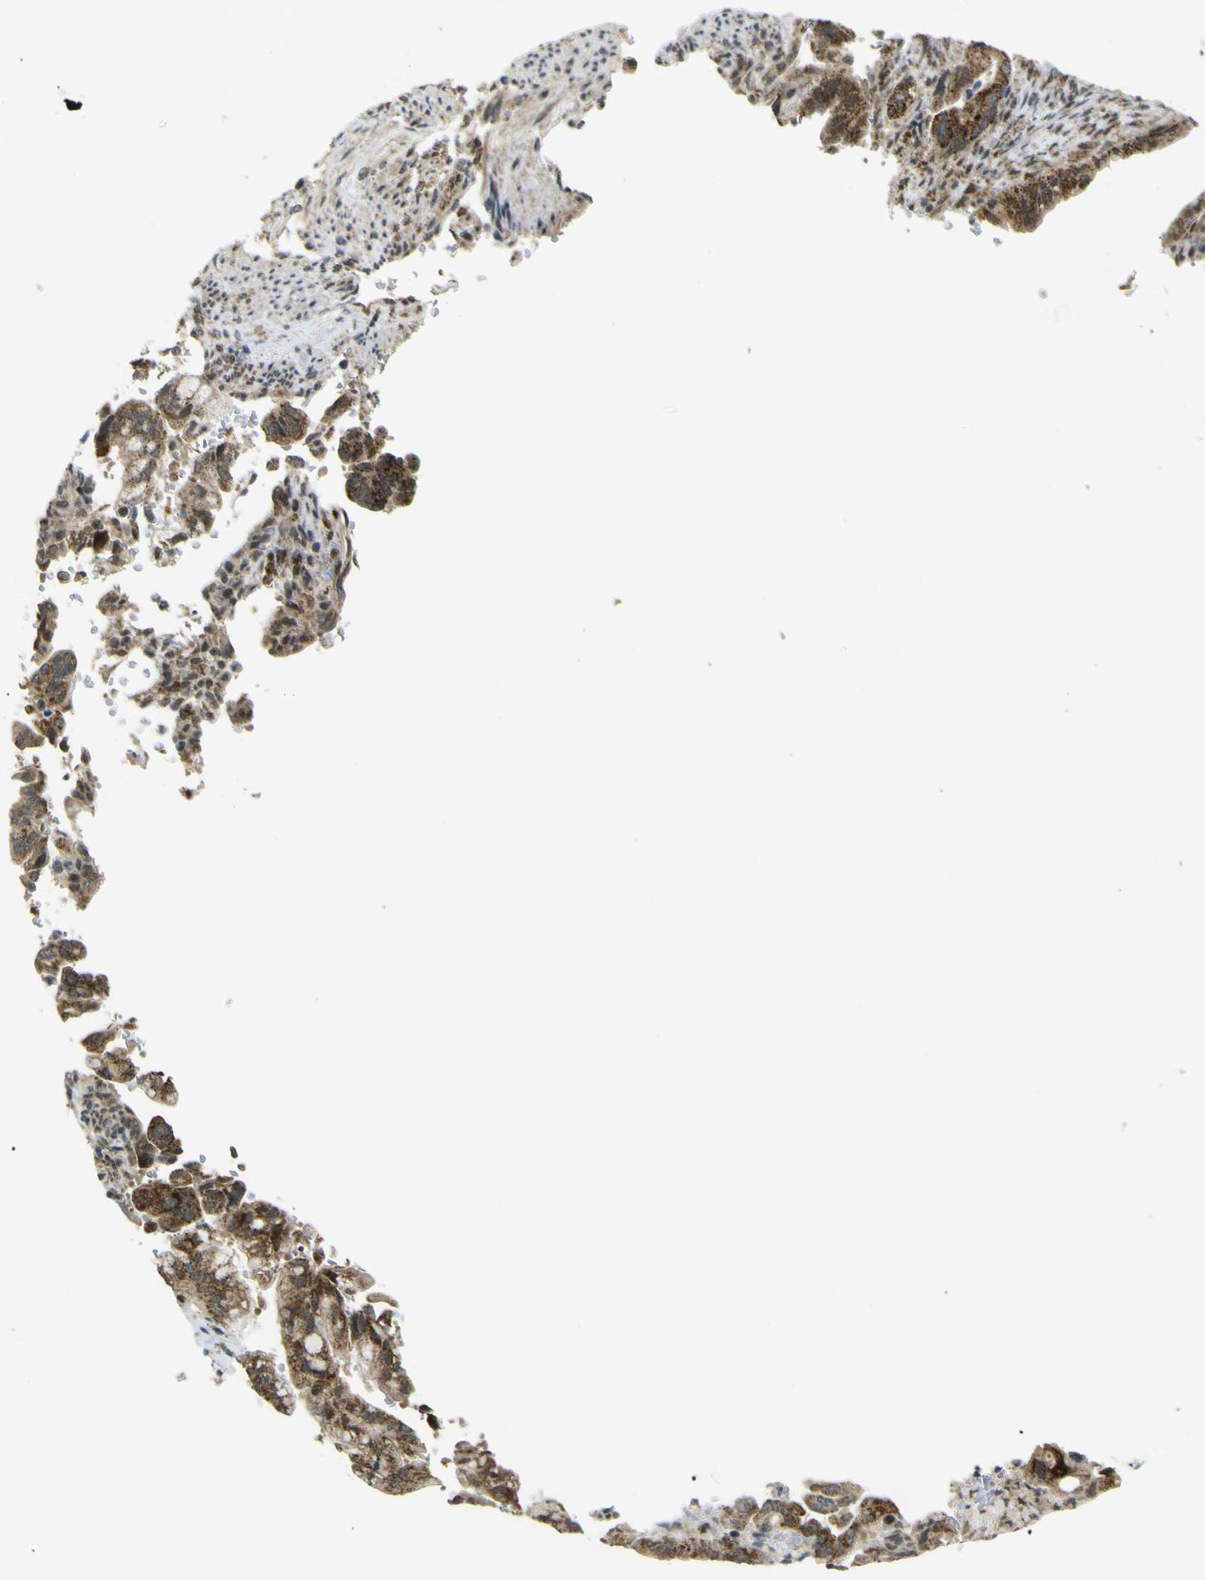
{"staining": {"intensity": "strong", "quantity": ">75%", "location": "cytoplasmic/membranous"}, "tissue": "pancreatic cancer", "cell_type": "Tumor cells", "image_type": "cancer", "snomed": [{"axis": "morphology", "description": "Adenocarcinoma, NOS"}, {"axis": "topography", "description": "Pancreas"}], "caption": "Pancreatic cancer (adenocarcinoma) stained with a protein marker exhibits strong staining in tumor cells.", "gene": "ACBD5", "patient": {"sex": "male", "age": 70}}